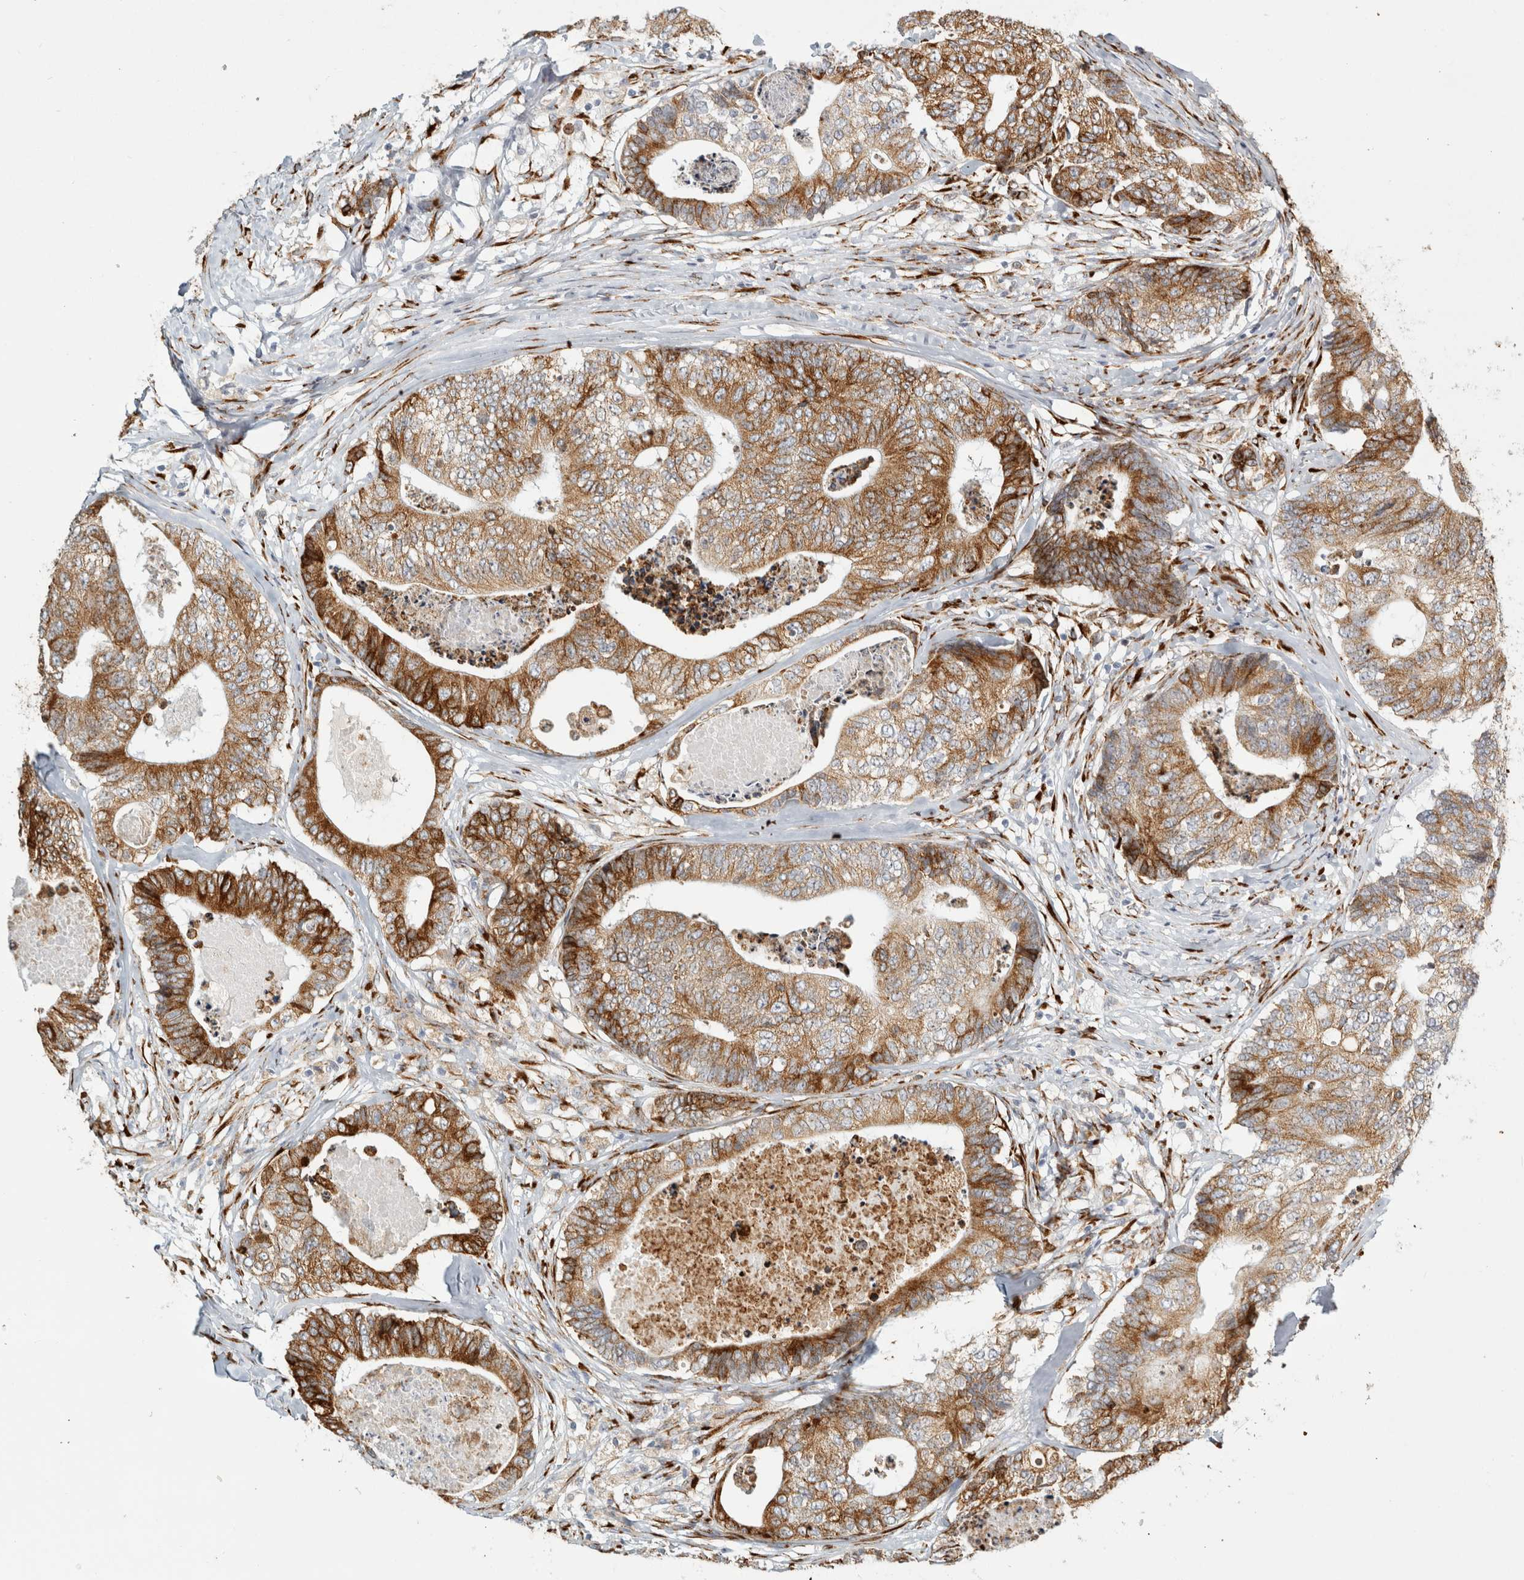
{"staining": {"intensity": "moderate", "quantity": ">75%", "location": "cytoplasmic/membranous"}, "tissue": "colorectal cancer", "cell_type": "Tumor cells", "image_type": "cancer", "snomed": [{"axis": "morphology", "description": "Adenocarcinoma, NOS"}, {"axis": "topography", "description": "Colon"}], "caption": "Moderate cytoplasmic/membranous positivity is appreciated in about >75% of tumor cells in colorectal cancer.", "gene": "OSTN", "patient": {"sex": "female", "age": 67}}